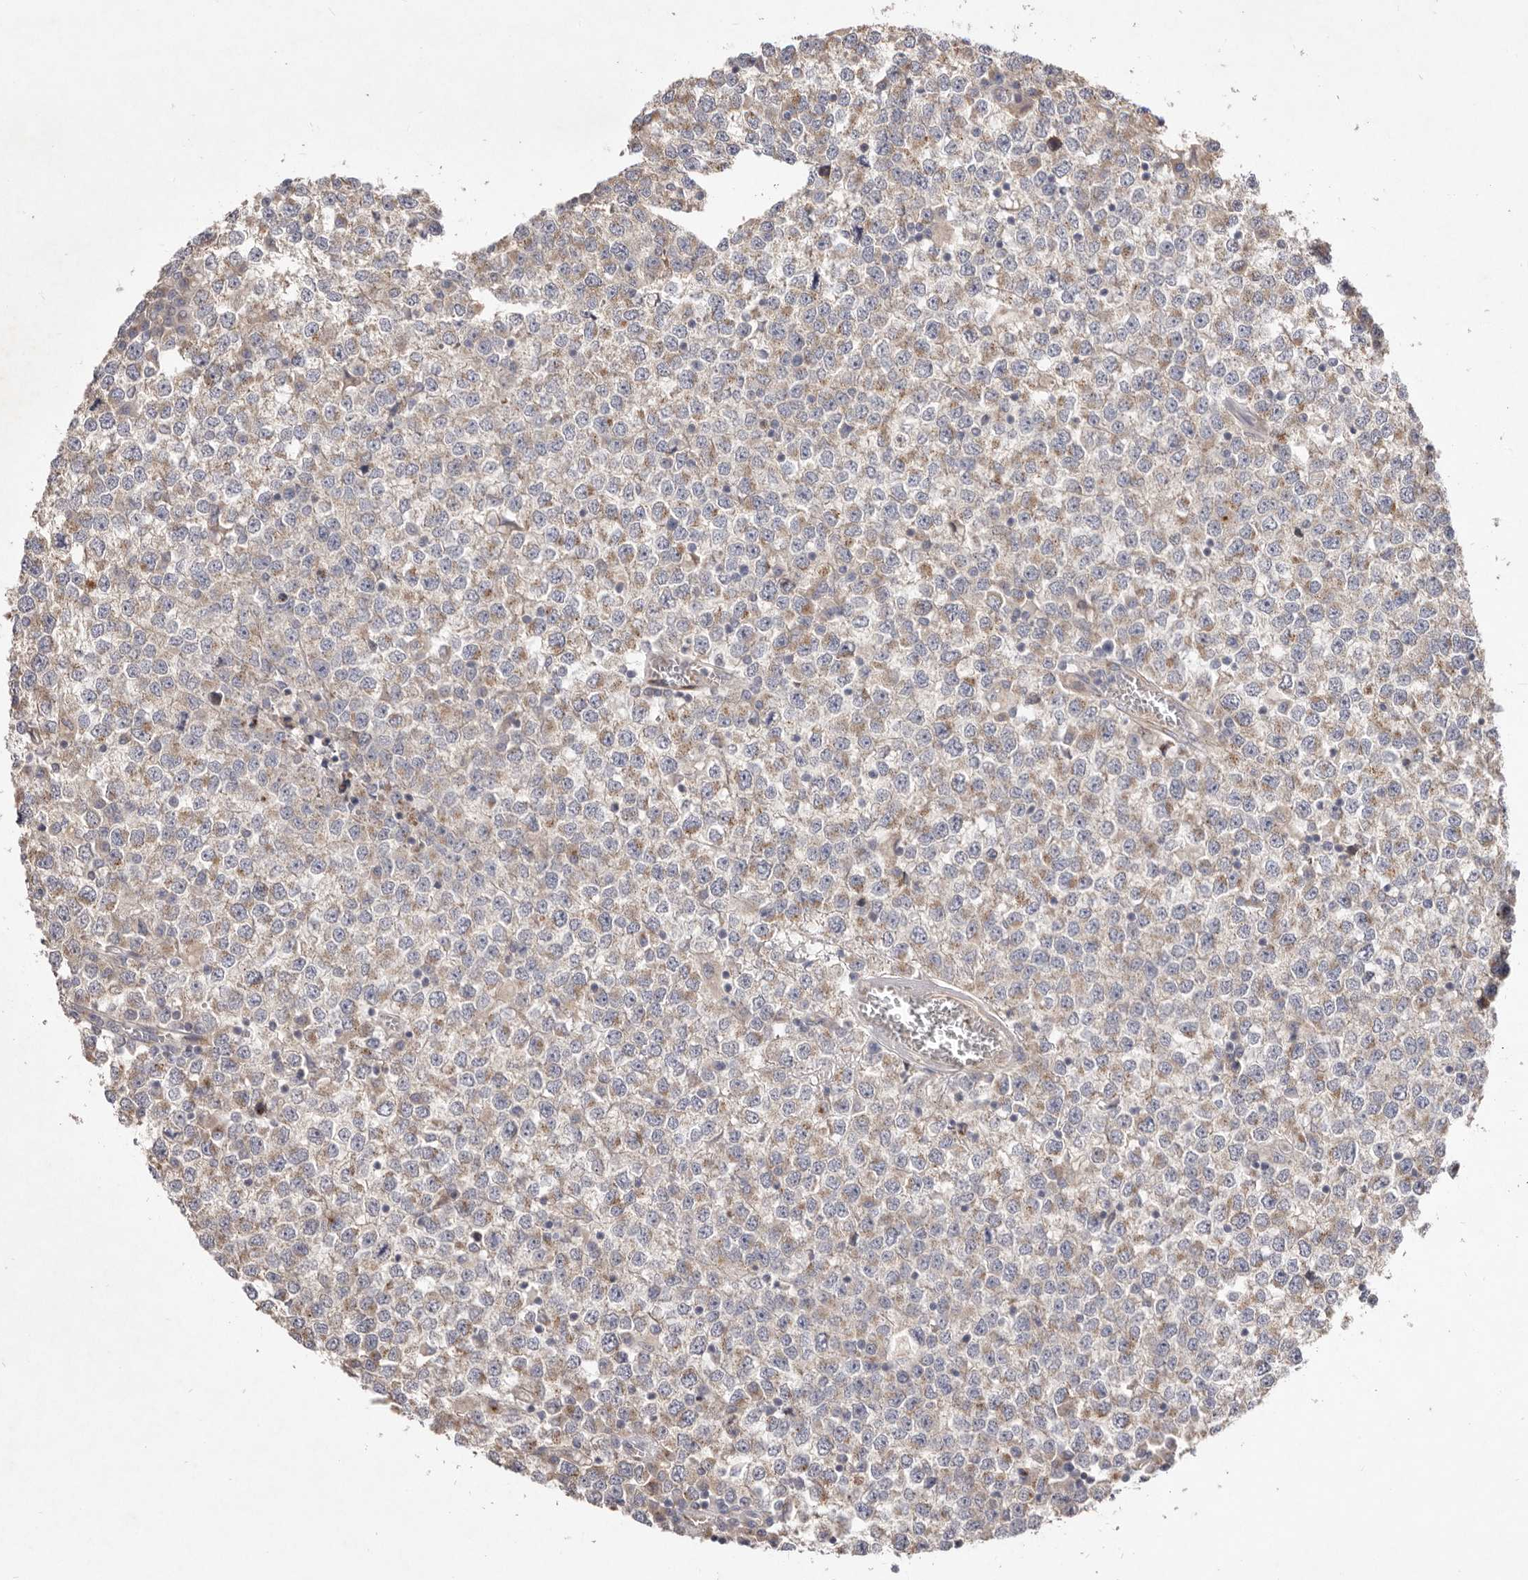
{"staining": {"intensity": "weak", "quantity": ">75%", "location": "cytoplasmic/membranous"}, "tissue": "testis cancer", "cell_type": "Tumor cells", "image_type": "cancer", "snomed": [{"axis": "morphology", "description": "Seminoma, NOS"}, {"axis": "topography", "description": "Testis"}], "caption": "IHC of testis cancer displays low levels of weak cytoplasmic/membranous expression in approximately >75% of tumor cells.", "gene": "USP24", "patient": {"sex": "male", "age": 65}}